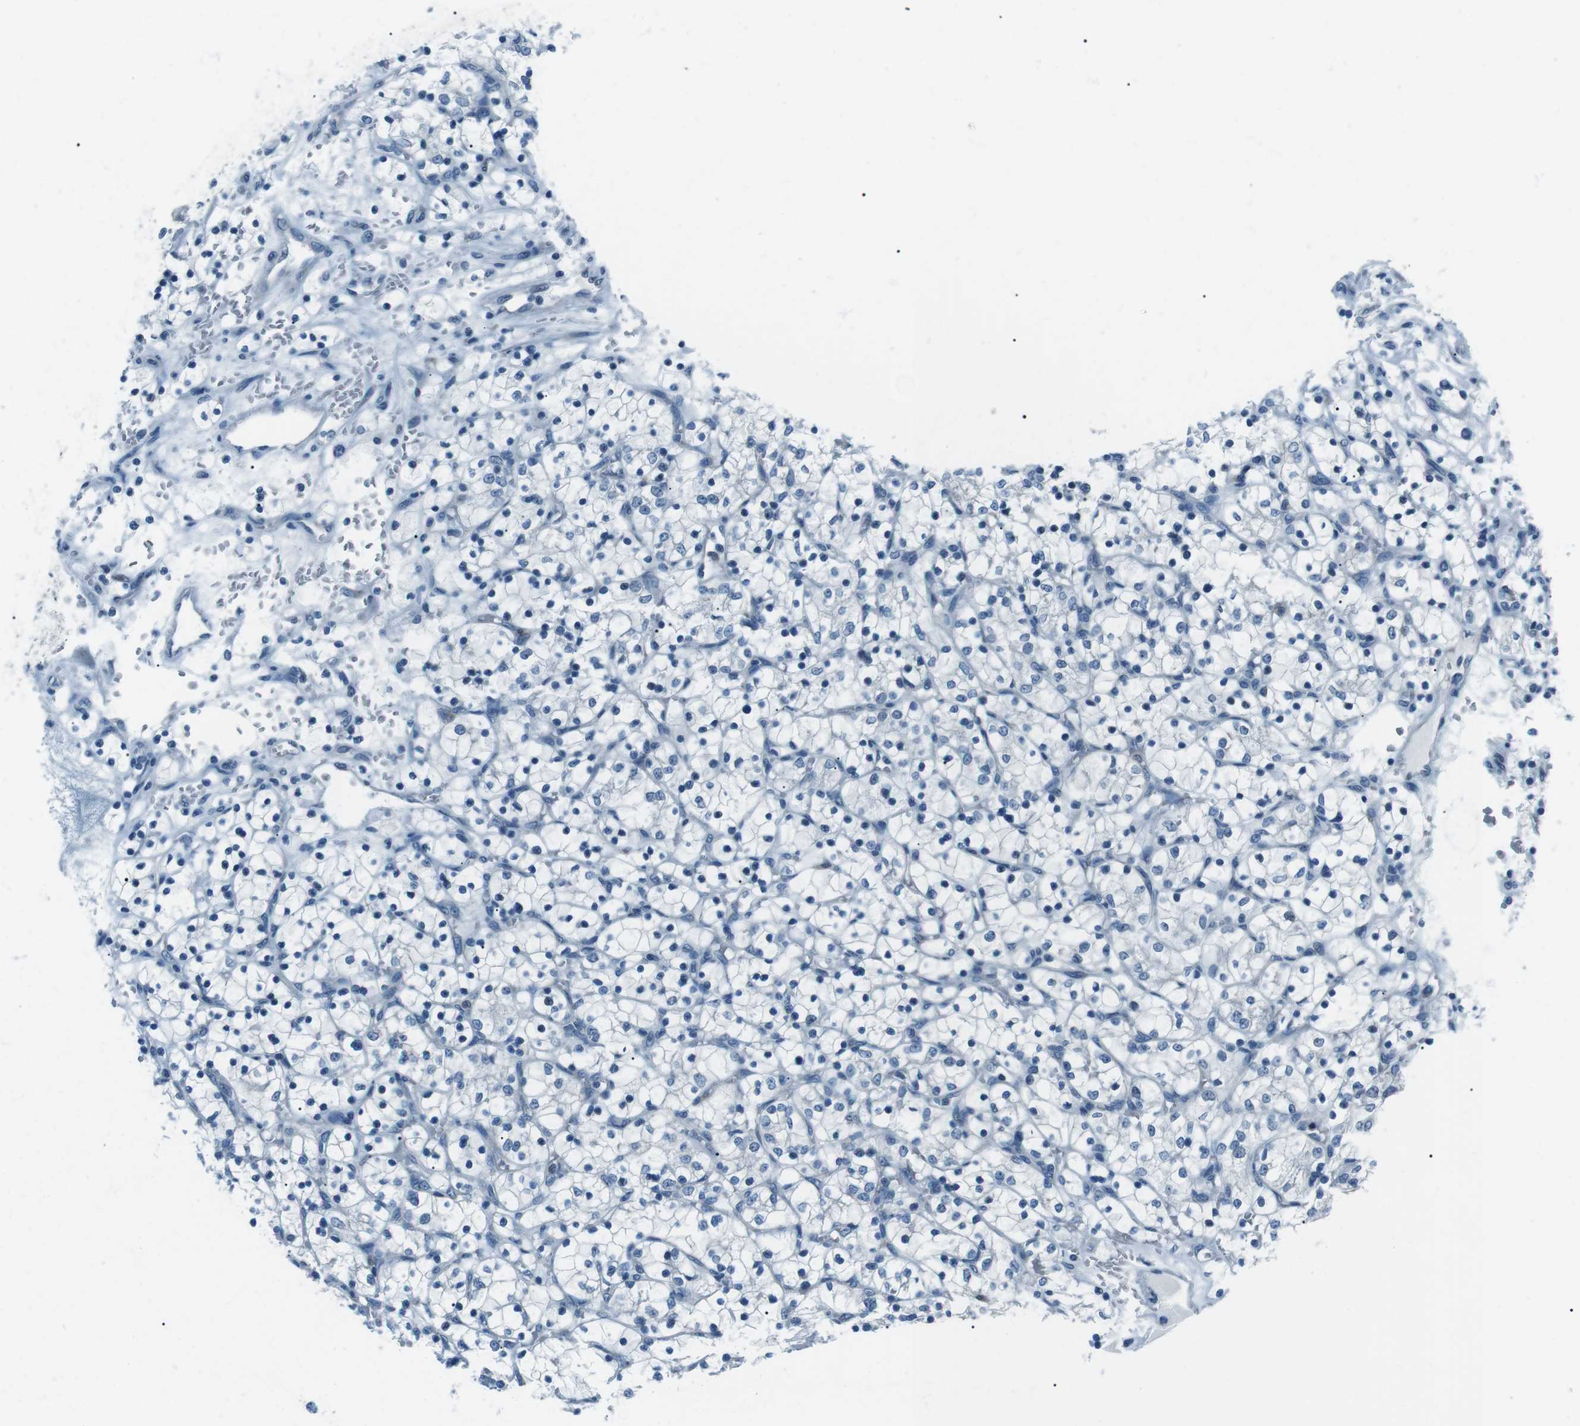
{"staining": {"intensity": "negative", "quantity": "none", "location": "none"}, "tissue": "renal cancer", "cell_type": "Tumor cells", "image_type": "cancer", "snomed": [{"axis": "morphology", "description": "Adenocarcinoma, NOS"}, {"axis": "topography", "description": "Kidney"}], "caption": "IHC of renal cancer reveals no staining in tumor cells.", "gene": "SERPINB2", "patient": {"sex": "female", "age": 69}}